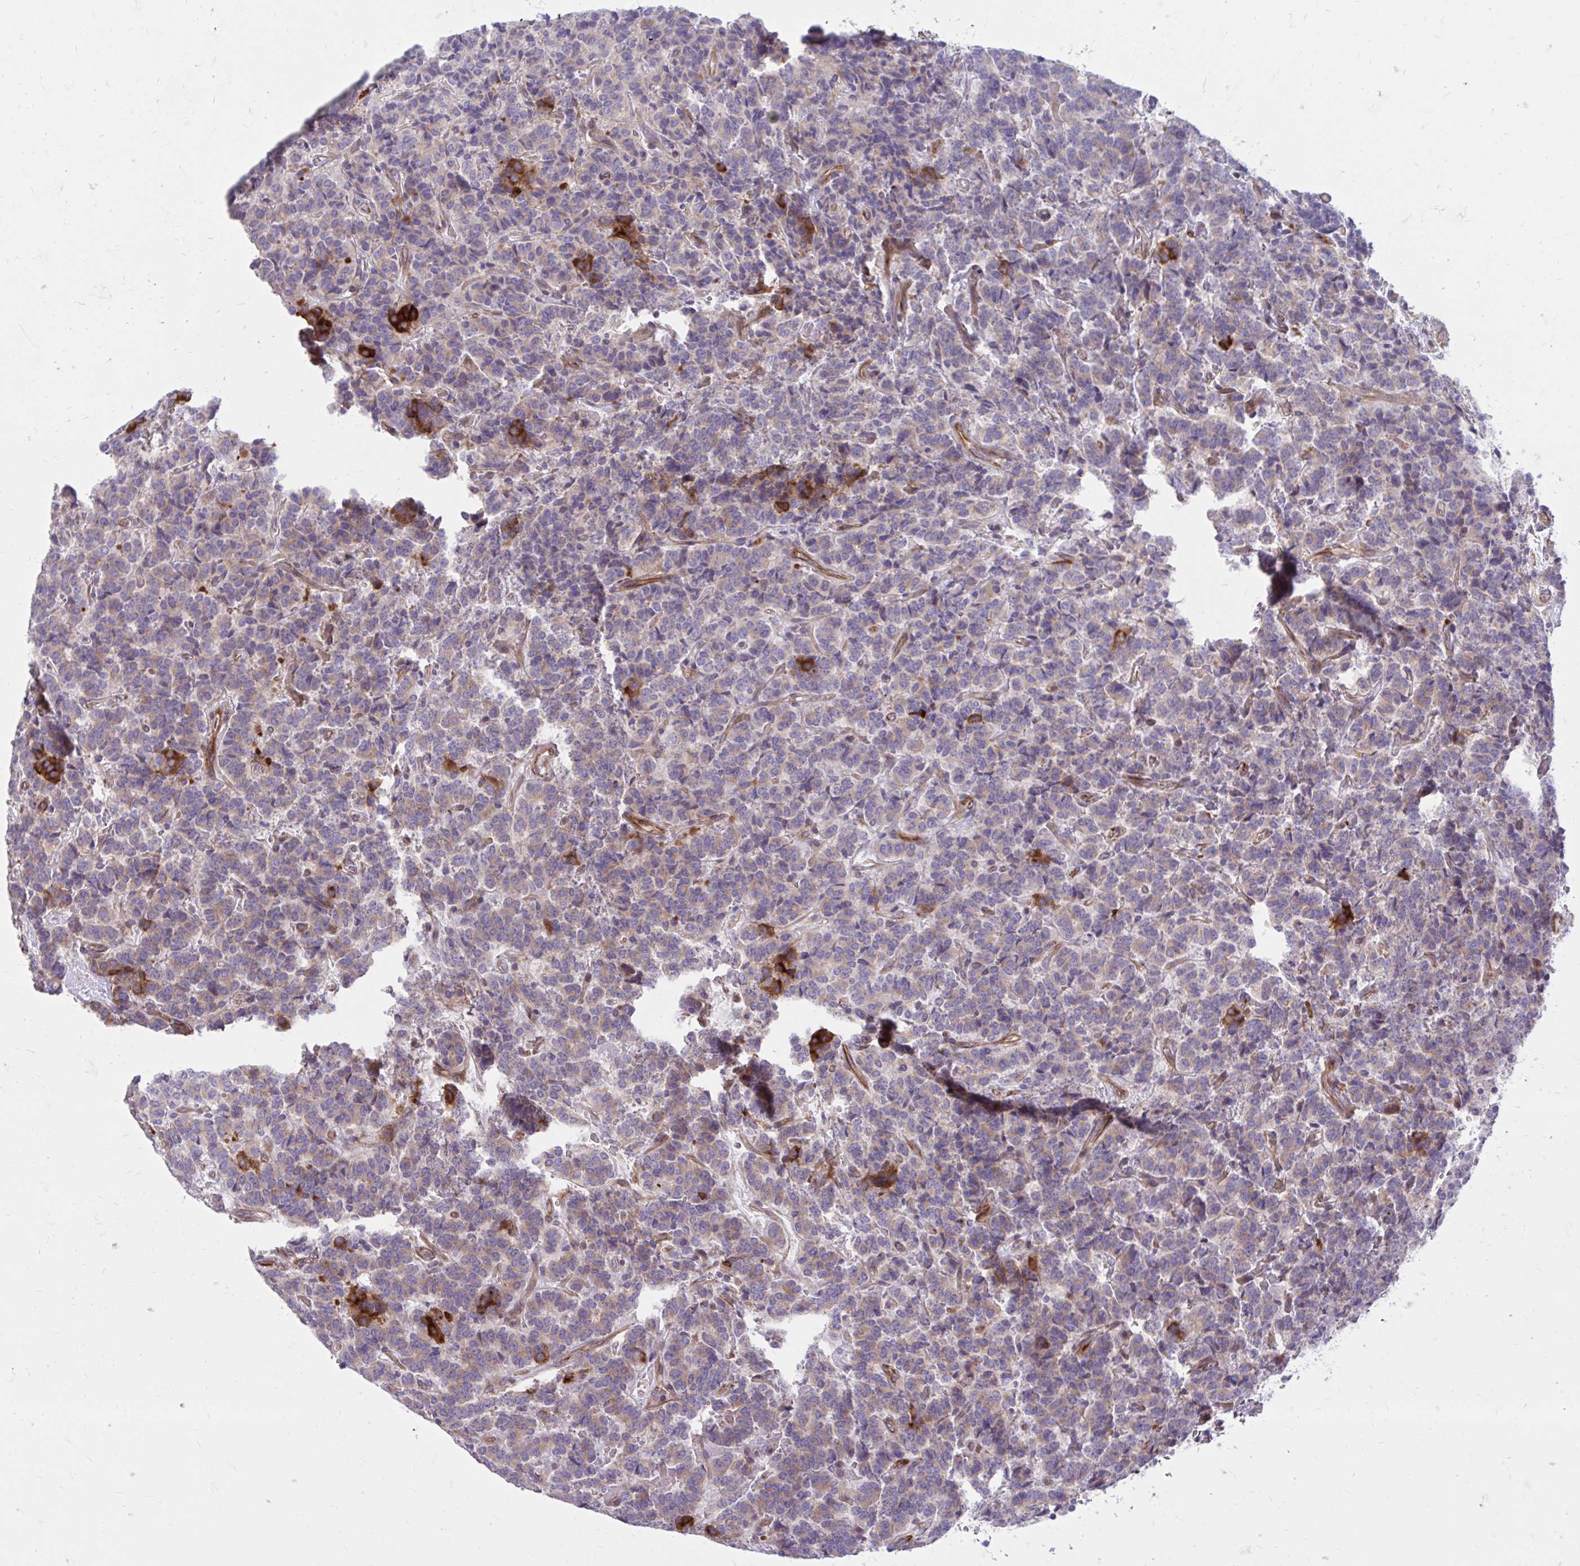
{"staining": {"intensity": "strong", "quantity": "<25%", "location": "cytoplasmic/membranous"}, "tissue": "carcinoid", "cell_type": "Tumor cells", "image_type": "cancer", "snomed": [{"axis": "morphology", "description": "Carcinoid, malignant, NOS"}, {"axis": "topography", "description": "Pancreas"}], "caption": "Protein expression analysis of human carcinoid reveals strong cytoplasmic/membranous staining in about <25% of tumor cells.", "gene": "FAP", "patient": {"sex": "male", "age": 36}}